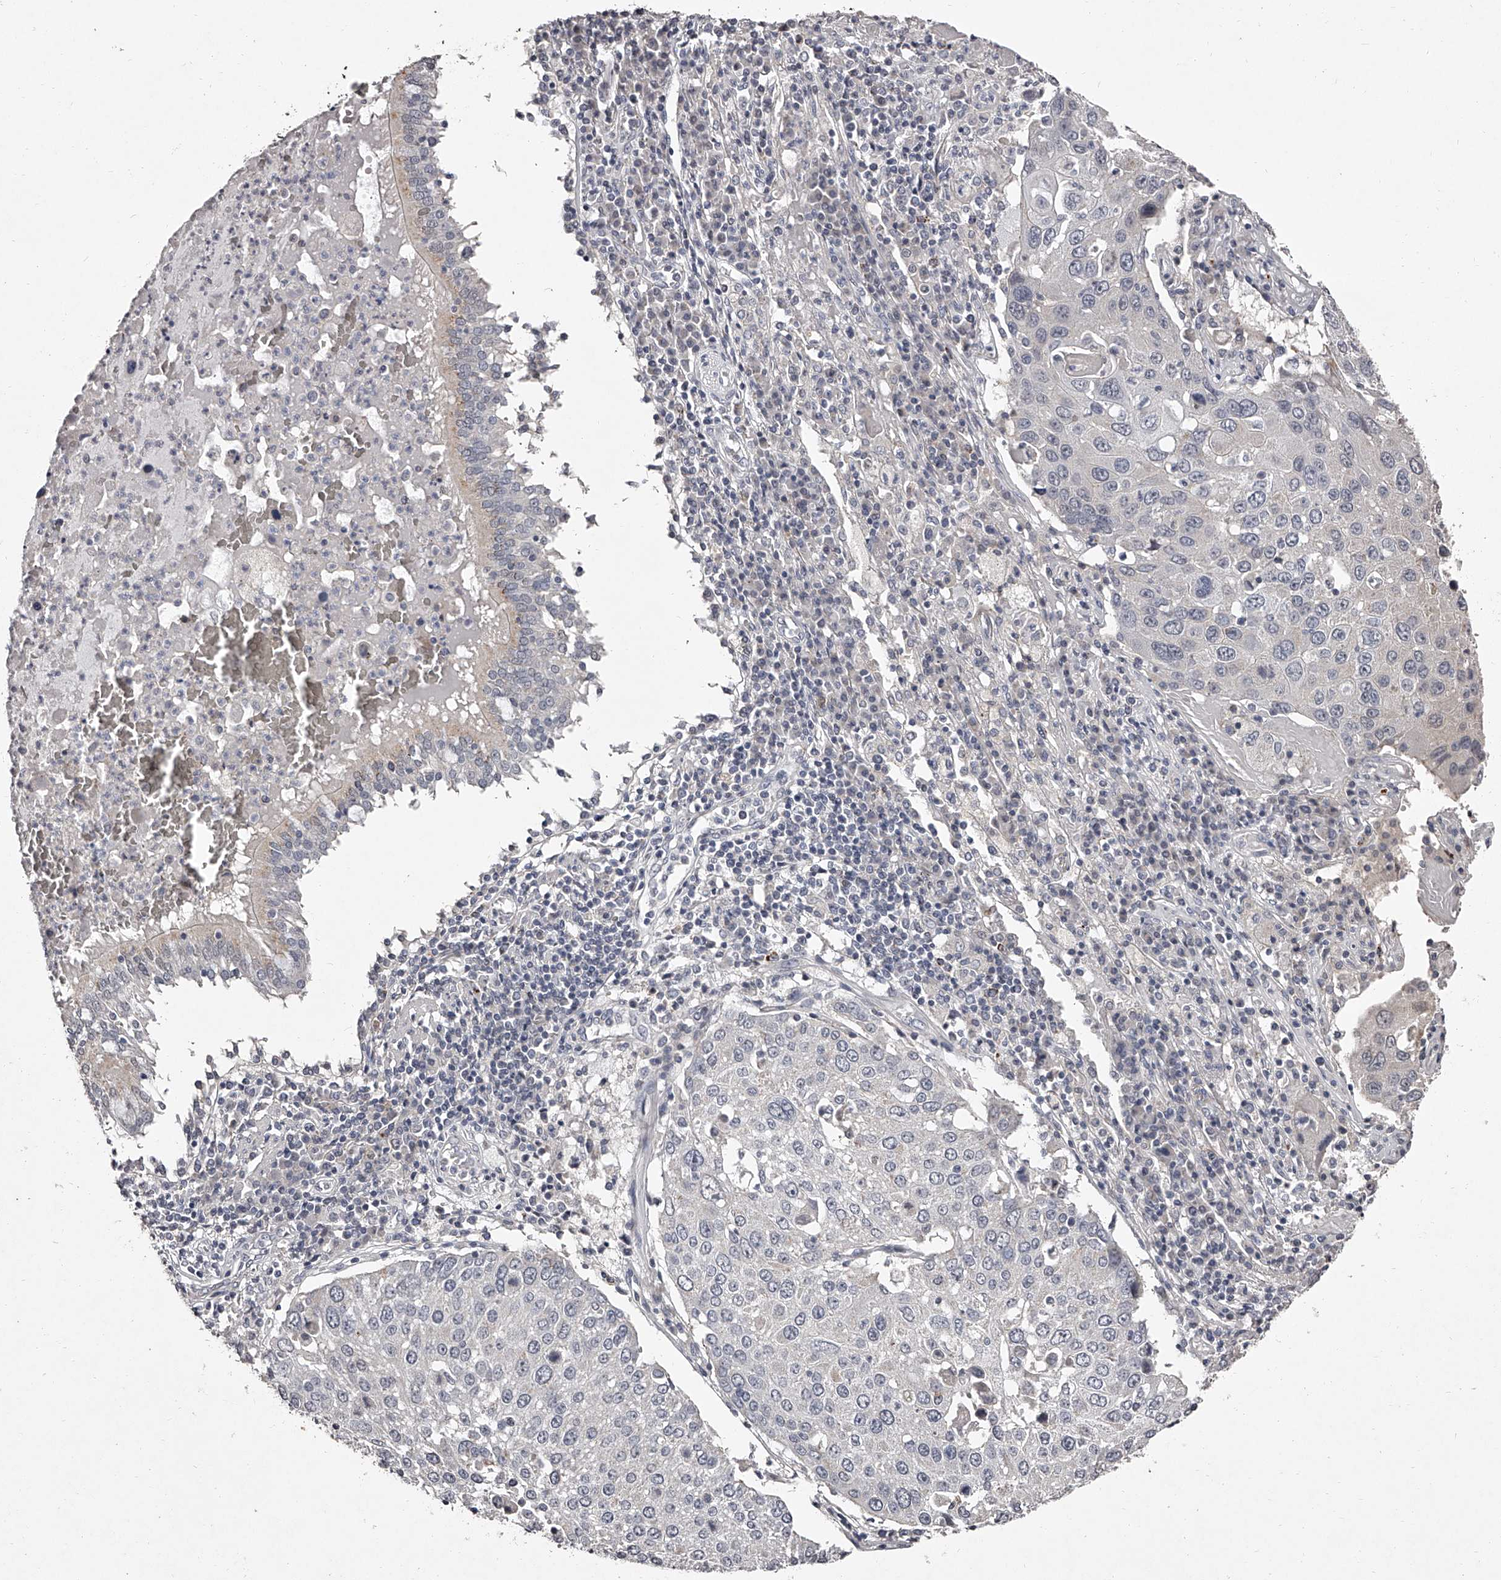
{"staining": {"intensity": "negative", "quantity": "none", "location": "none"}, "tissue": "lung cancer", "cell_type": "Tumor cells", "image_type": "cancer", "snomed": [{"axis": "morphology", "description": "Squamous cell carcinoma, NOS"}, {"axis": "topography", "description": "Lung"}], "caption": "A micrograph of squamous cell carcinoma (lung) stained for a protein displays no brown staining in tumor cells. Brightfield microscopy of immunohistochemistry (IHC) stained with DAB (brown) and hematoxylin (blue), captured at high magnification.", "gene": "NT5DC1", "patient": {"sex": "male", "age": 65}}